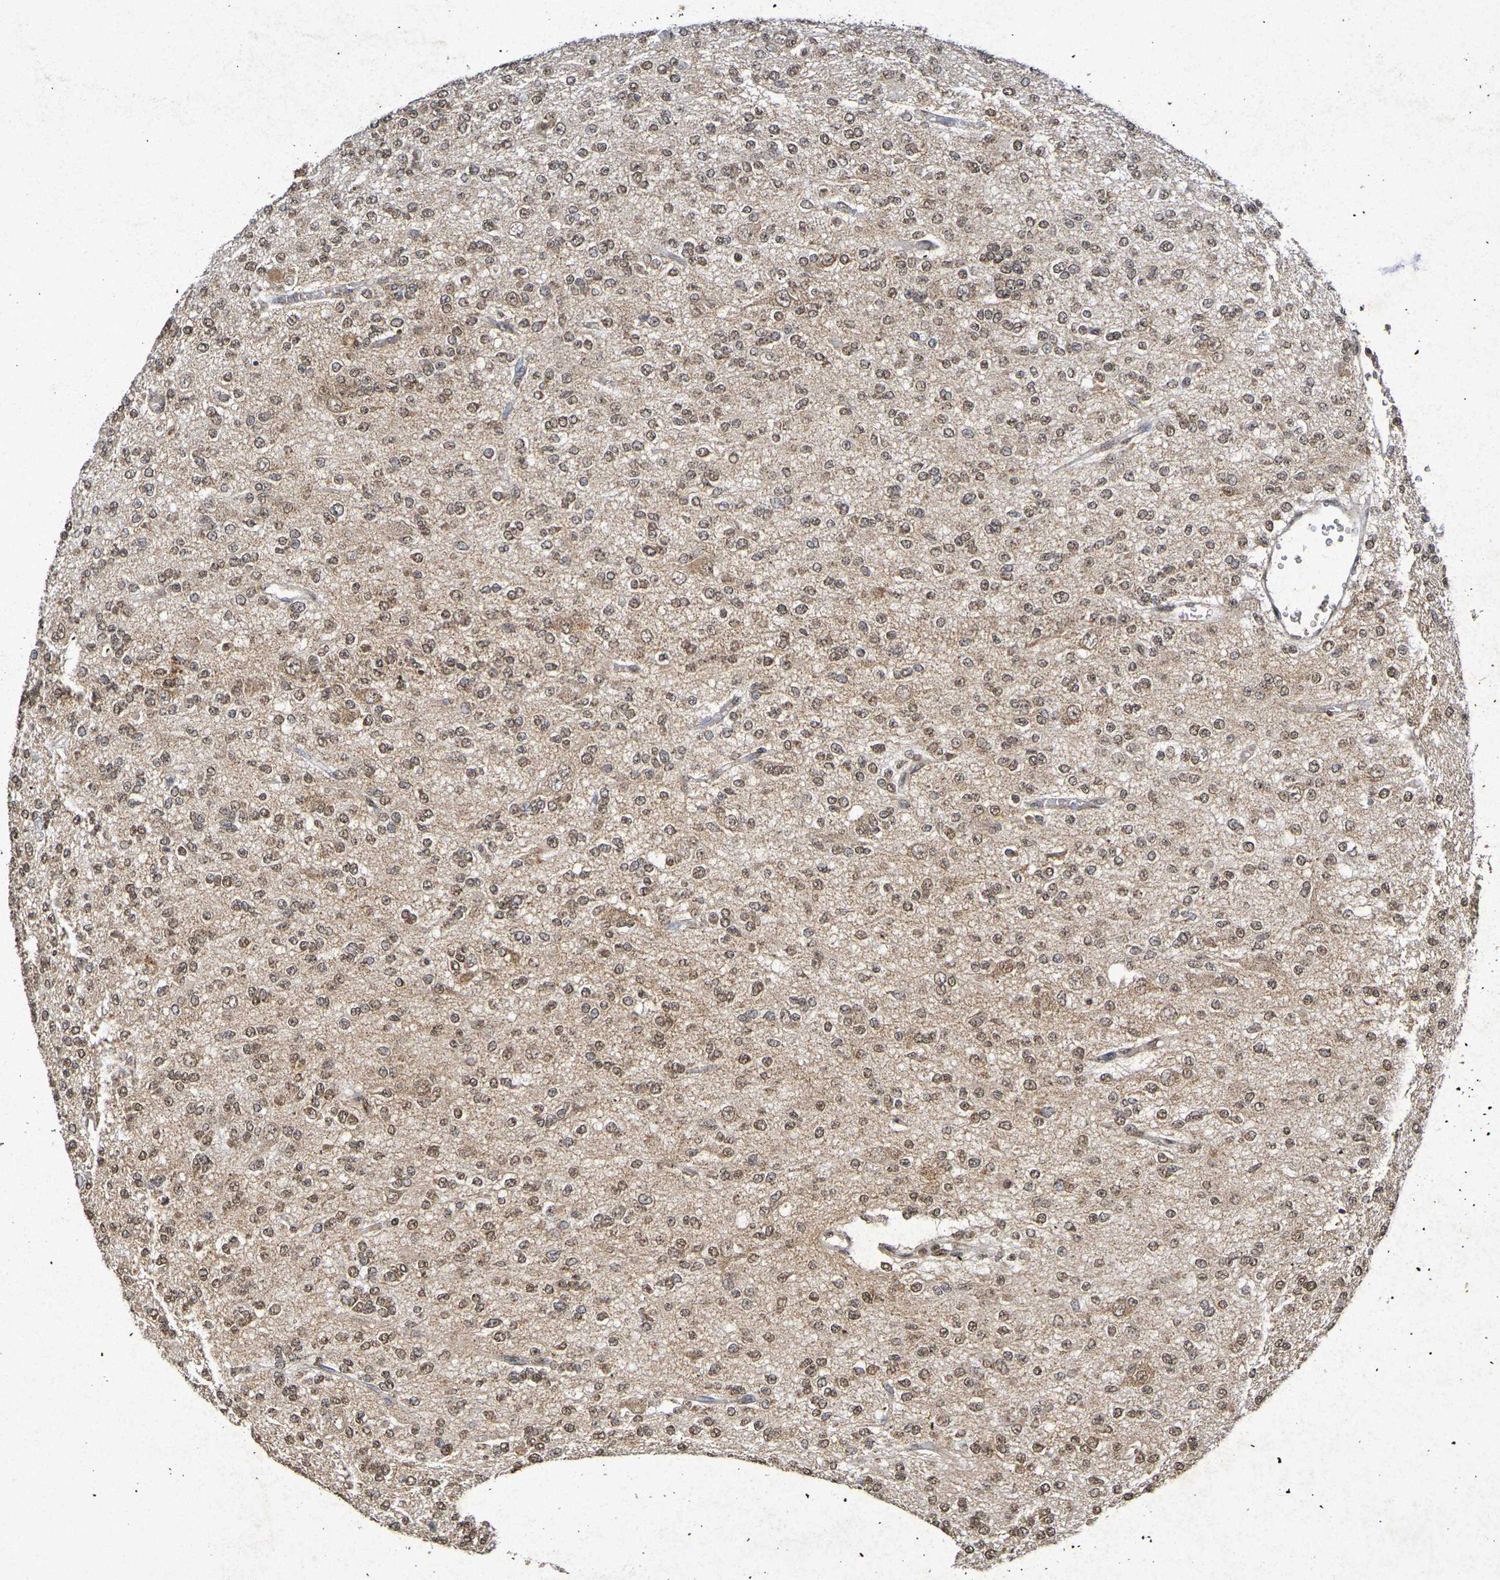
{"staining": {"intensity": "moderate", "quantity": ">75%", "location": "cytoplasmic/membranous,nuclear"}, "tissue": "glioma", "cell_type": "Tumor cells", "image_type": "cancer", "snomed": [{"axis": "morphology", "description": "Glioma, malignant, Low grade"}, {"axis": "topography", "description": "Brain"}], "caption": "High-magnification brightfield microscopy of glioma stained with DAB (brown) and counterstained with hematoxylin (blue). tumor cells exhibit moderate cytoplasmic/membranous and nuclear staining is identified in about>75% of cells.", "gene": "GUCY1A2", "patient": {"sex": "male", "age": 38}}